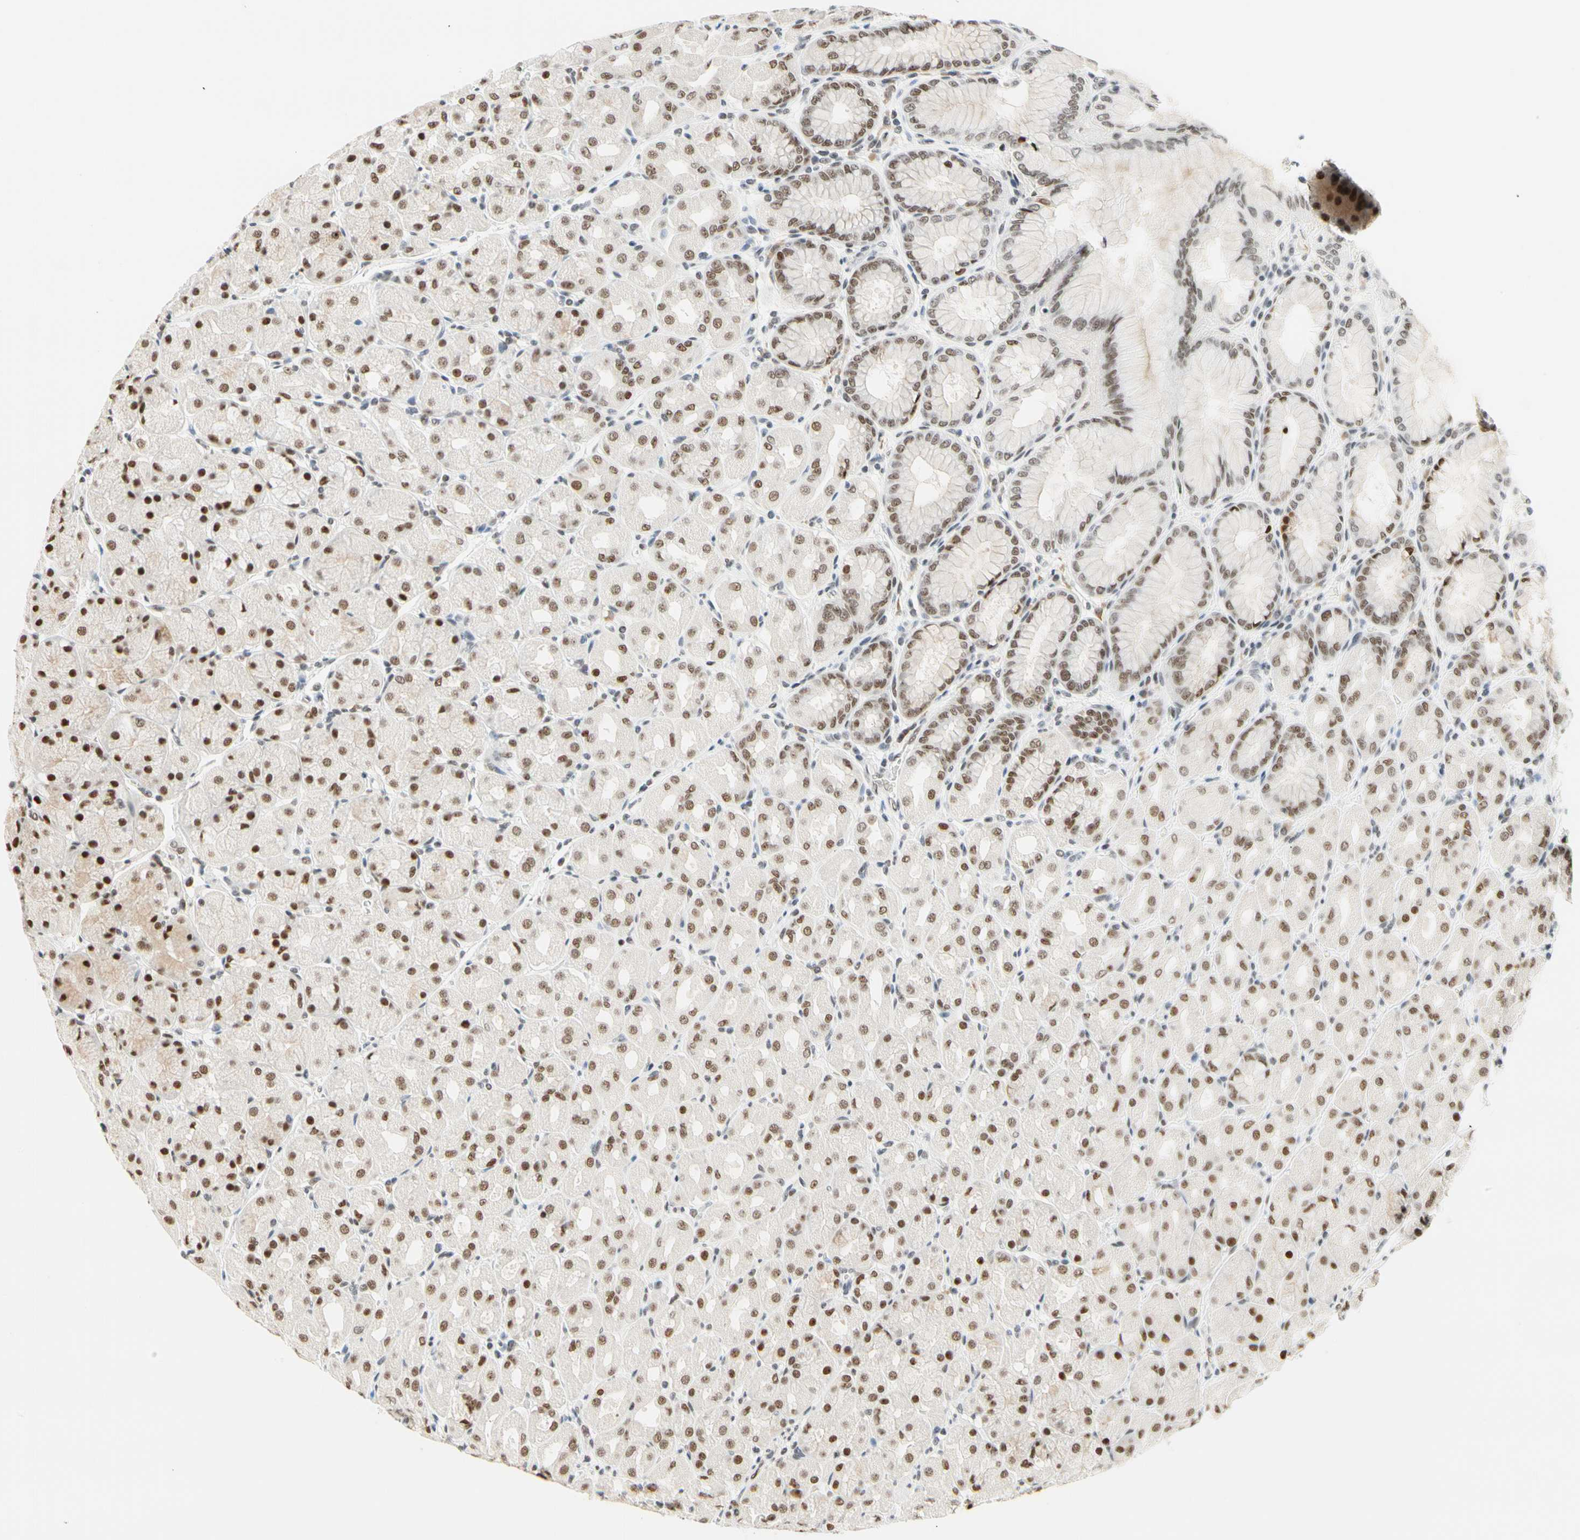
{"staining": {"intensity": "strong", "quantity": ">75%", "location": "nuclear"}, "tissue": "stomach", "cell_type": "Glandular cells", "image_type": "normal", "snomed": [{"axis": "morphology", "description": "Normal tissue, NOS"}, {"axis": "topography", "description": "Stomach, upper"}], "caption": "Immunohistochemistry (DAB (3,3'-diaminobenzidine)) staining of unremarkable stomach displays strong nuclear protein expression in approximately >75% of glandular cells.", "gene": "ZSCAN16", "patient": {"sex": "female", "age": 56}}